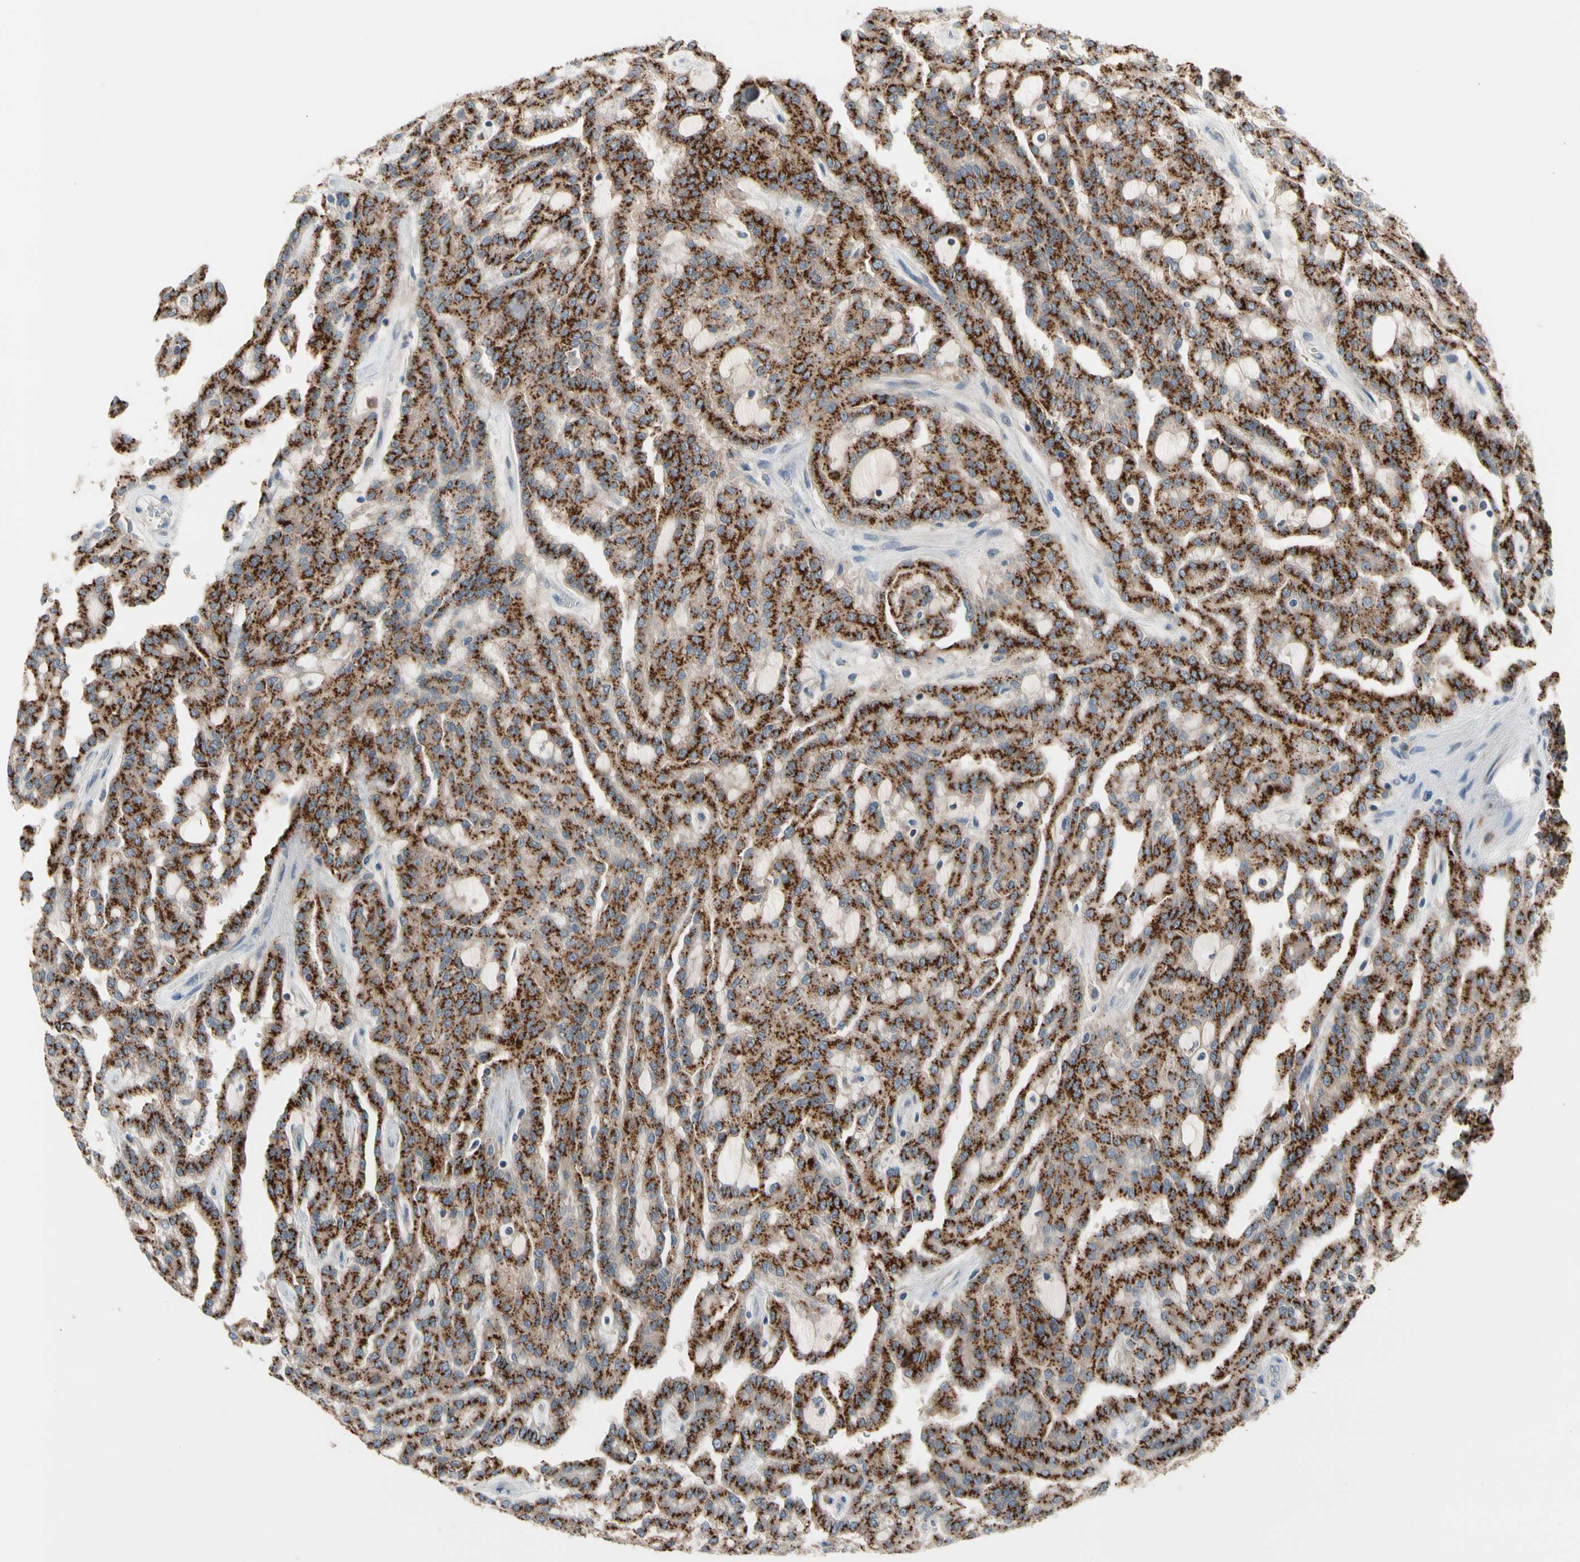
{"staining": {"intensity": "moderate", "quantity": ">75%", "location": "cytoplasmic/membranous"}, "tissue": "renal cancer", "cell_type": "Tumor cells", "image_type": "cancer", "snomed": [{"axis": "morphology", "description": "Adenocarcinoma, NOS"}, {"axis": "topography", "description": "Kidney"}], "caption": "Brown immunohistochemical staining in adenocarcinoma (renal) displays moderate cytoplasmic/membranous positivity in approximately >75% of tumor cells.", "gene": "GALNT5", "patient": {"sex": "male", "age": 63}}